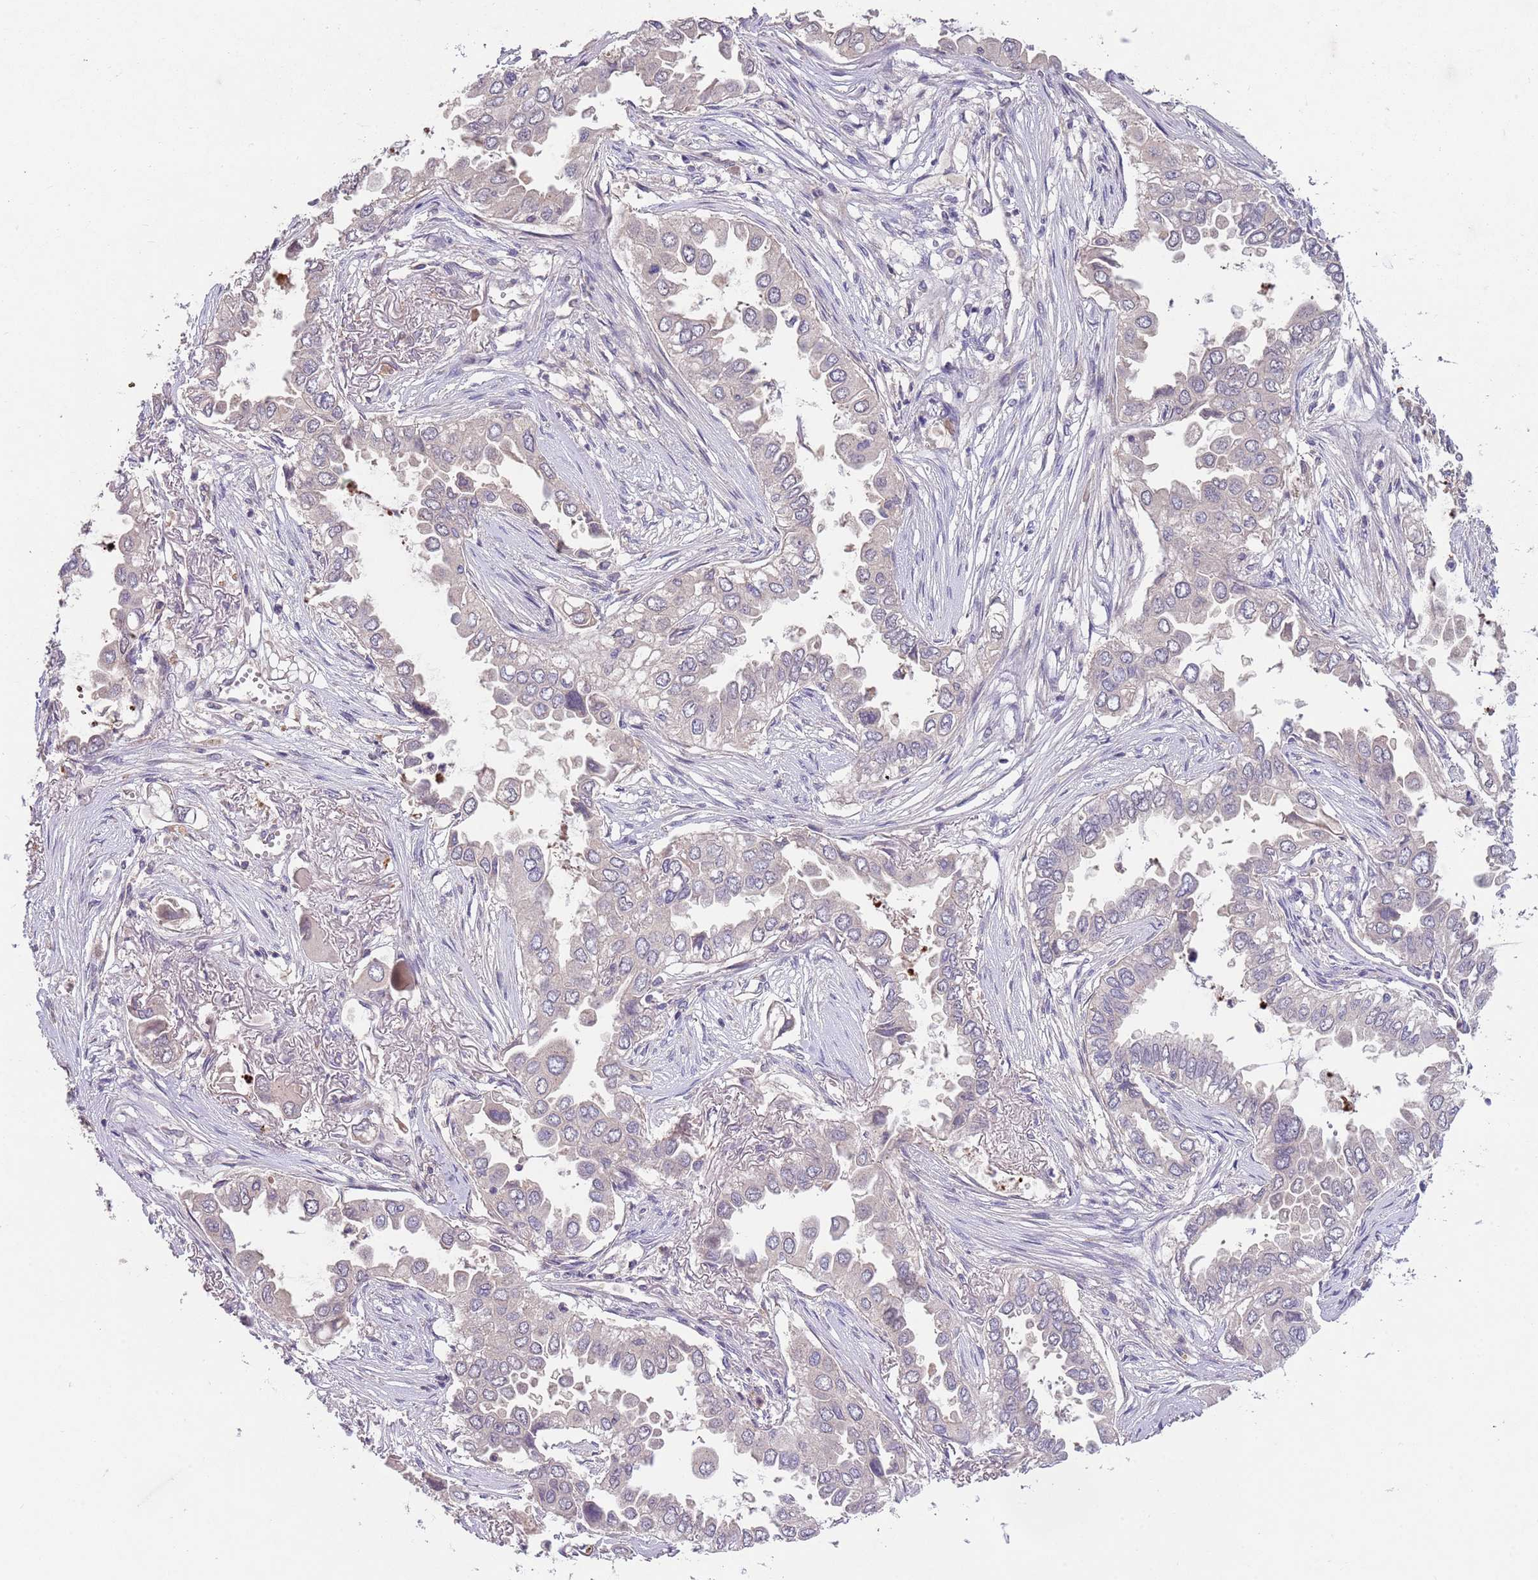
{"staining": {"intensity": "negative", "quantity": "none", "location": "none"}, "tissue": "lung cancer", "cell_type": "Tumor cells", "image_type": "cancer", "snomed": [{"axis": "morphology", "description": "Adenocarcinoma, NOS"}, {"axis": "topography", "description": "Lung"}], "caption": "The micrograph shows no staining of tumor cells in lung cancer. Brightfield microscopy of immunohistochemistry stained with DAB (3,3'-diaminobenzidine) (brown) and hematoxylin (blue), captured at high magnification.", "gene": "MEI1", "patient": {"sex": "female", "age": 76}}